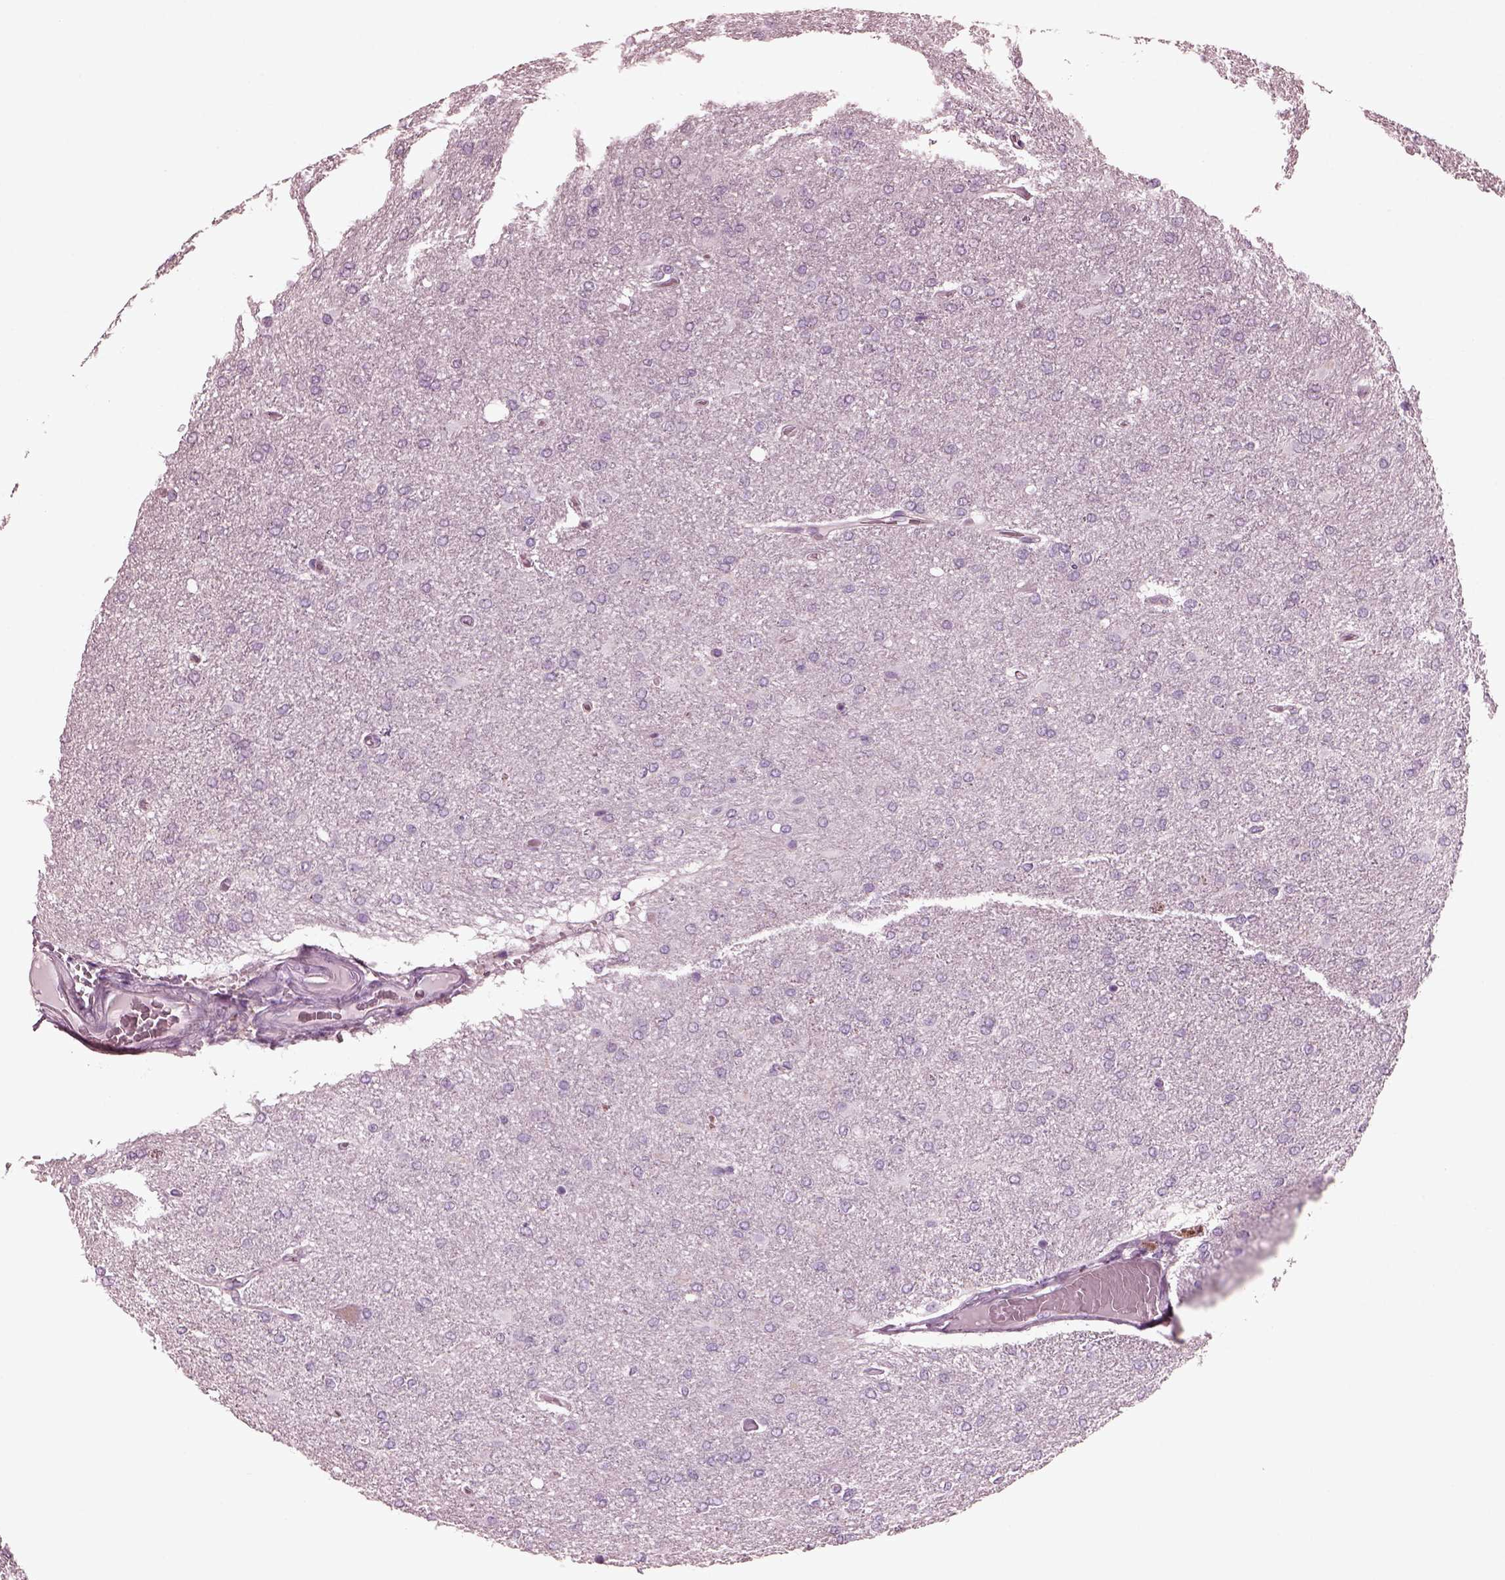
{"staining": {"intensity": "negative", "quantity": "none", "location": "none"}, "tissue": "glioma", "cell_type": "Tumor cells", "image_type": "cancer", "snomed": [{"axis": "morphology", "description": "Glioma, malignant, High grade"}, {"axis": "topography", "description": "Cerebral cortex"}], "caption": "Tumor cells are negative for brown protein staining in malignant high-grade glioma.", "gene": "CGA", "patient": {"sex": "male", "age": 70}}